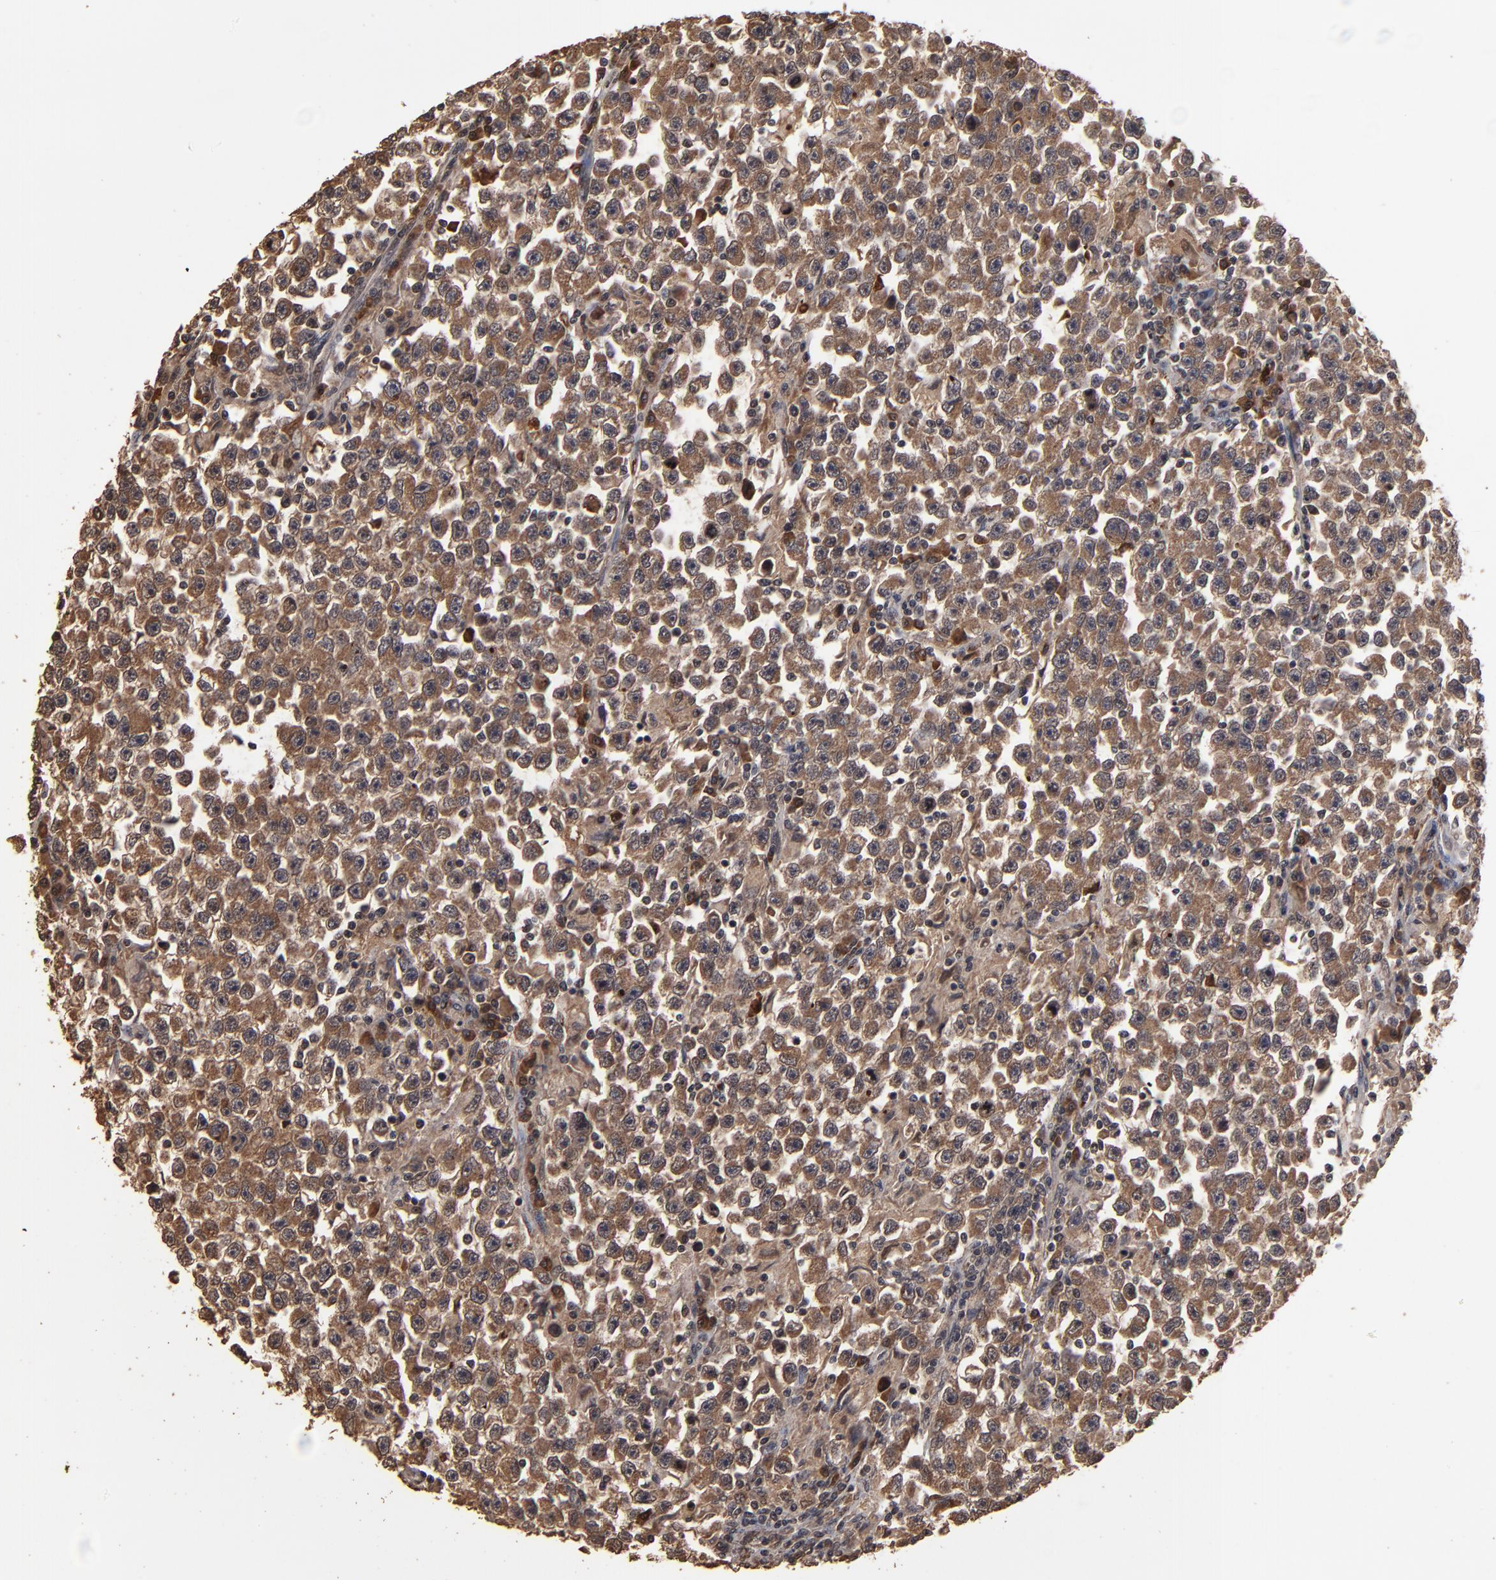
{"staining": {"intensity": "moderate", "quantity": ">75%", "location": "cytoplasmic/membranous,nuclear"}, "tissue": "testis cancer", "cell_type": "Tumor cells", "image_type": "cancer", "snomed": [{"axis": "morphology", "description": "Seminoma, NOS"}, {"axis": "topography", "description": "Testis"}], "caption": "Human seminoma (testis) stained with a brown dye shows moderate cytoplasmic/membranous and nuclear positive staining in about >75% of tumor cells.", "gene": "NXF2B", "patient": {"sex": "male", "age": 33}}